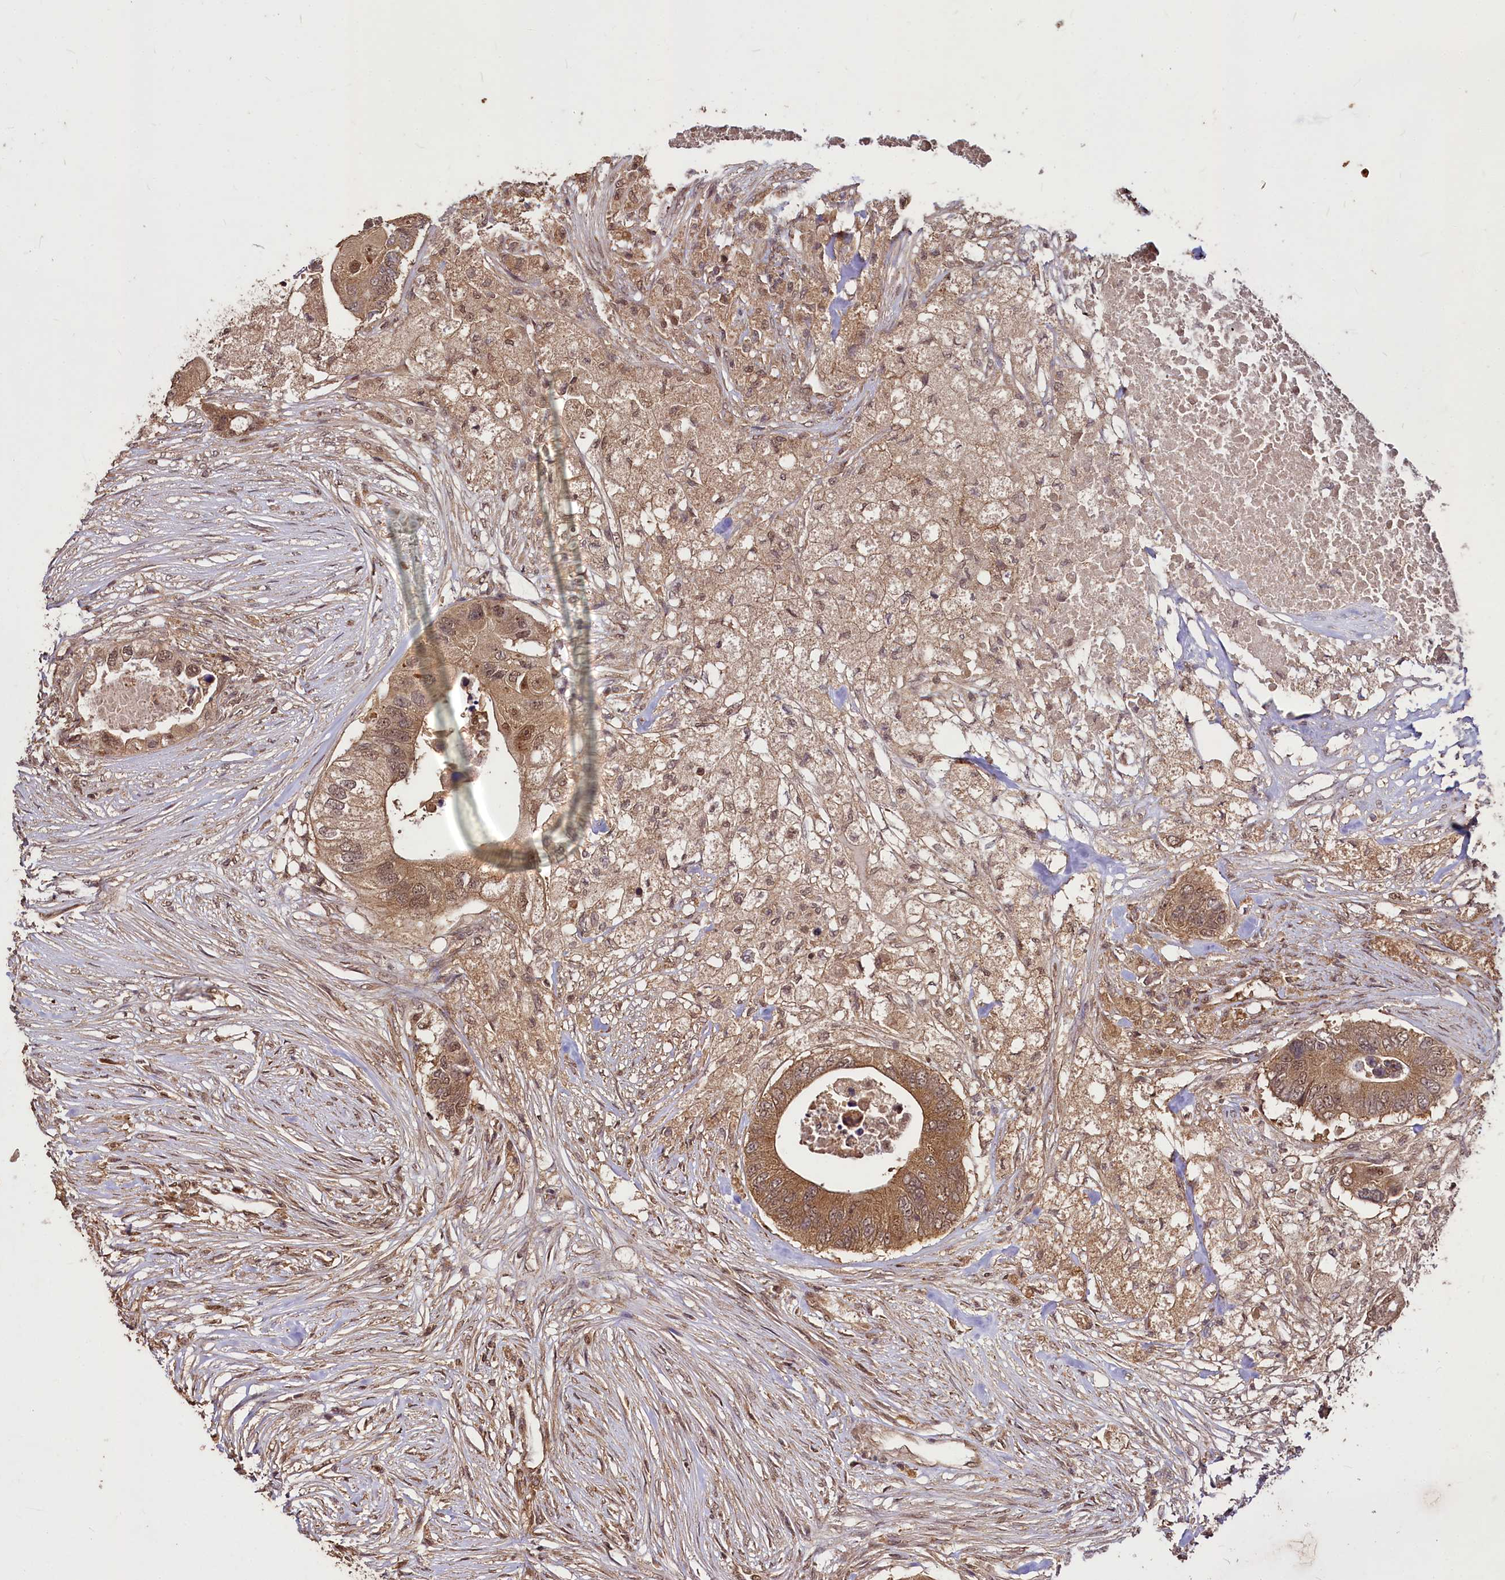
{"staining": {"intensity": "moderate", "quantity": ">75%", "location": "cytoplasmic/membranous,nuclear"}, "tissue": "colorectal cancer", "cell_type": "Tumor cells", "image_type": "cancer", "snomed": [{"axis": "morphology", "description": "Adenocarcinoma, NOS"}, {"axis": "topography", "description": "Colon"}], "caption": "Tumor cells reveal medium levels of moderate cytoplasmic/membranous and nuclear staining in about >75% of cells in colorectal adenocarcinoma.", "gene": "VPS51", "patient": {"sex": "male", "age": 71}}